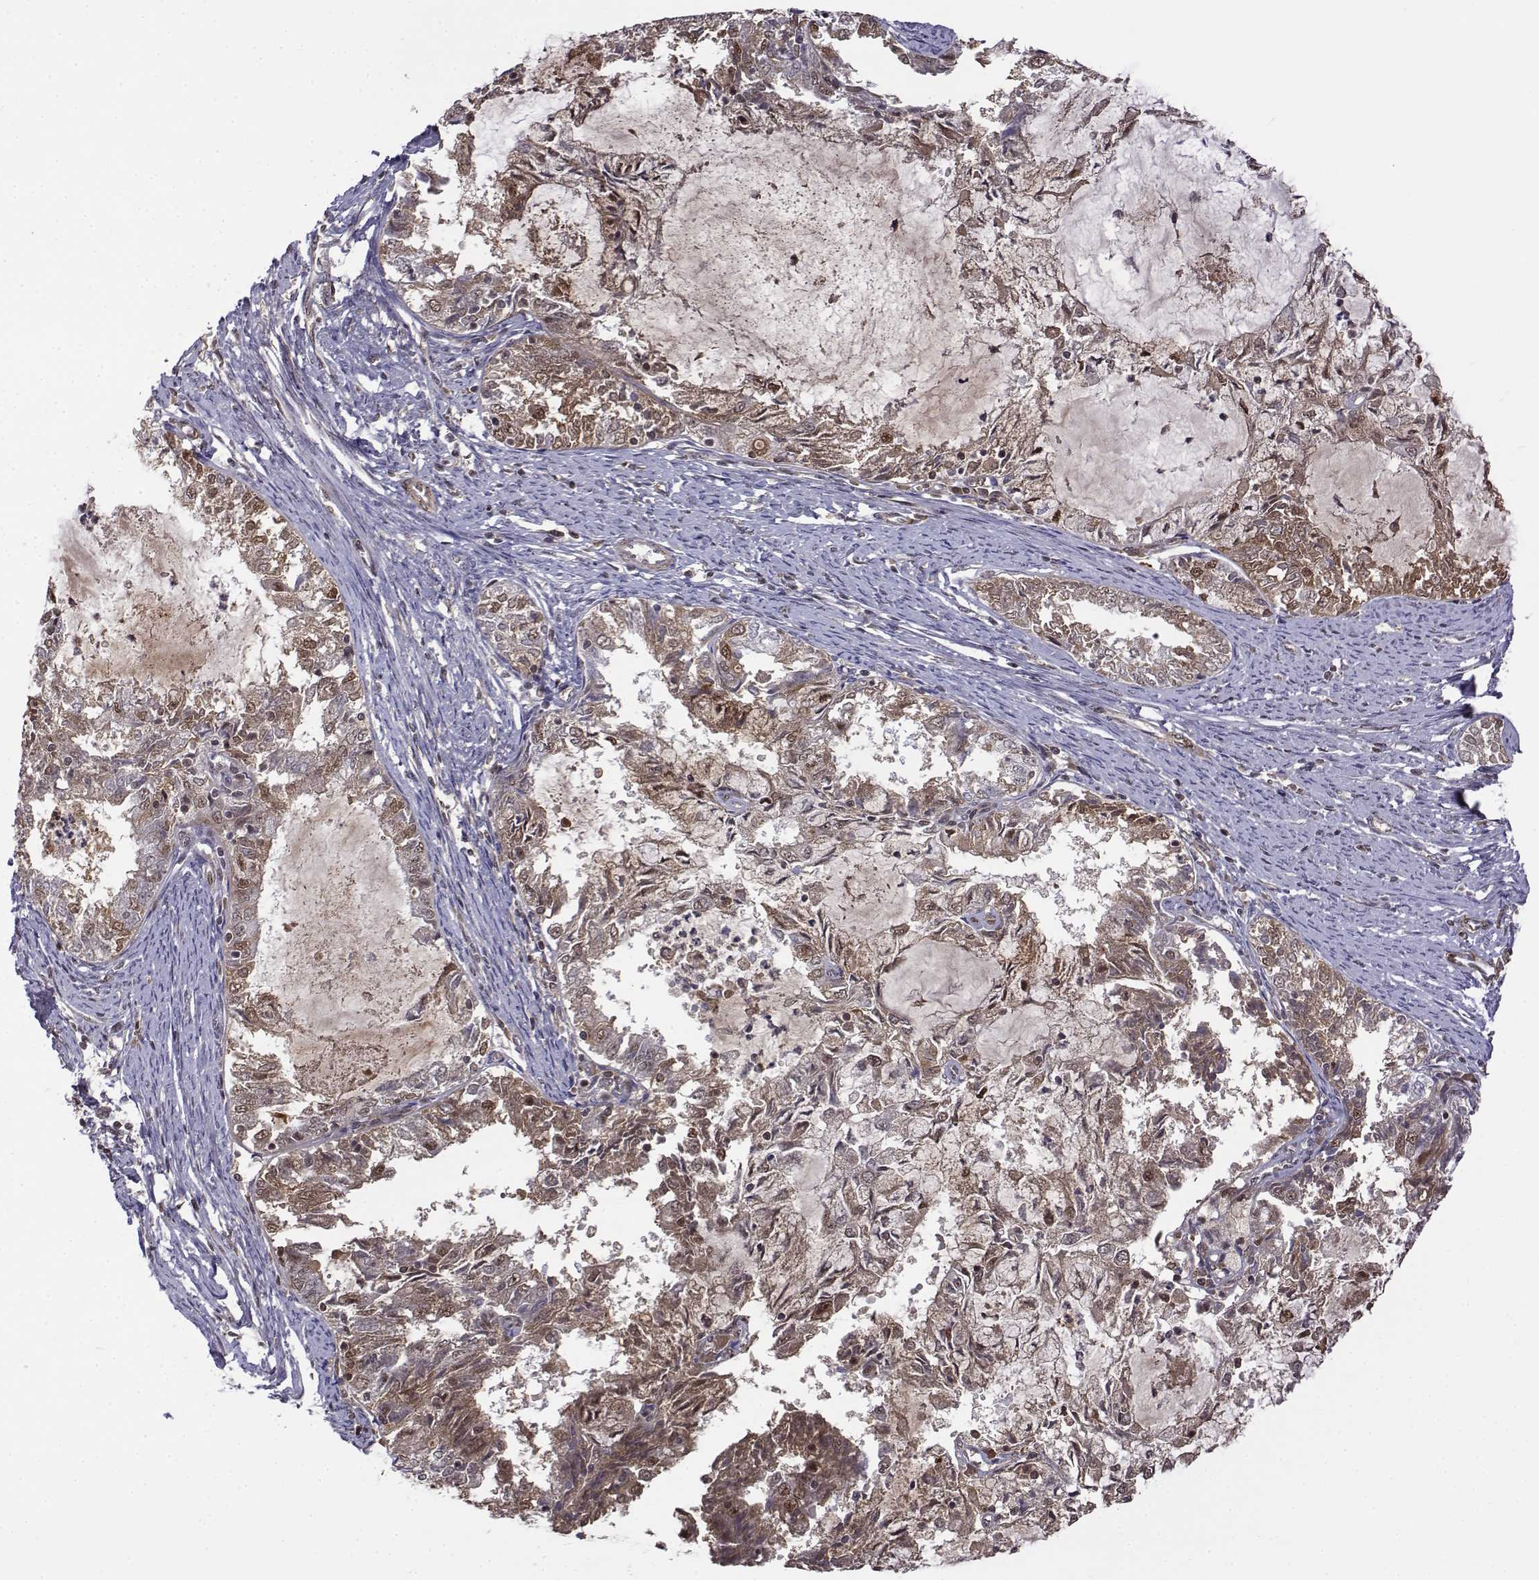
{"staining": {"intensity": "weak", "quantity": ">75%", "location": "cytoplasmic/membranous,nuclear"}, "tissue": "endometrial cancer", "cell_type": "Tumor cells", "image_type": "cancer", "snomed": [{"axis": "morphology", "description": "Adenocarcinoma, NOS"}, {"axis": "topography", "description": "Endometrium"}], "caption": "An image of endometrial cancer stained for a protein exhibits weak cytoplasmic/membranous and nuclear brown staining in tumor cells.", "gene": "ITGA7", "patient": {"sex": "female", "age": 57}}